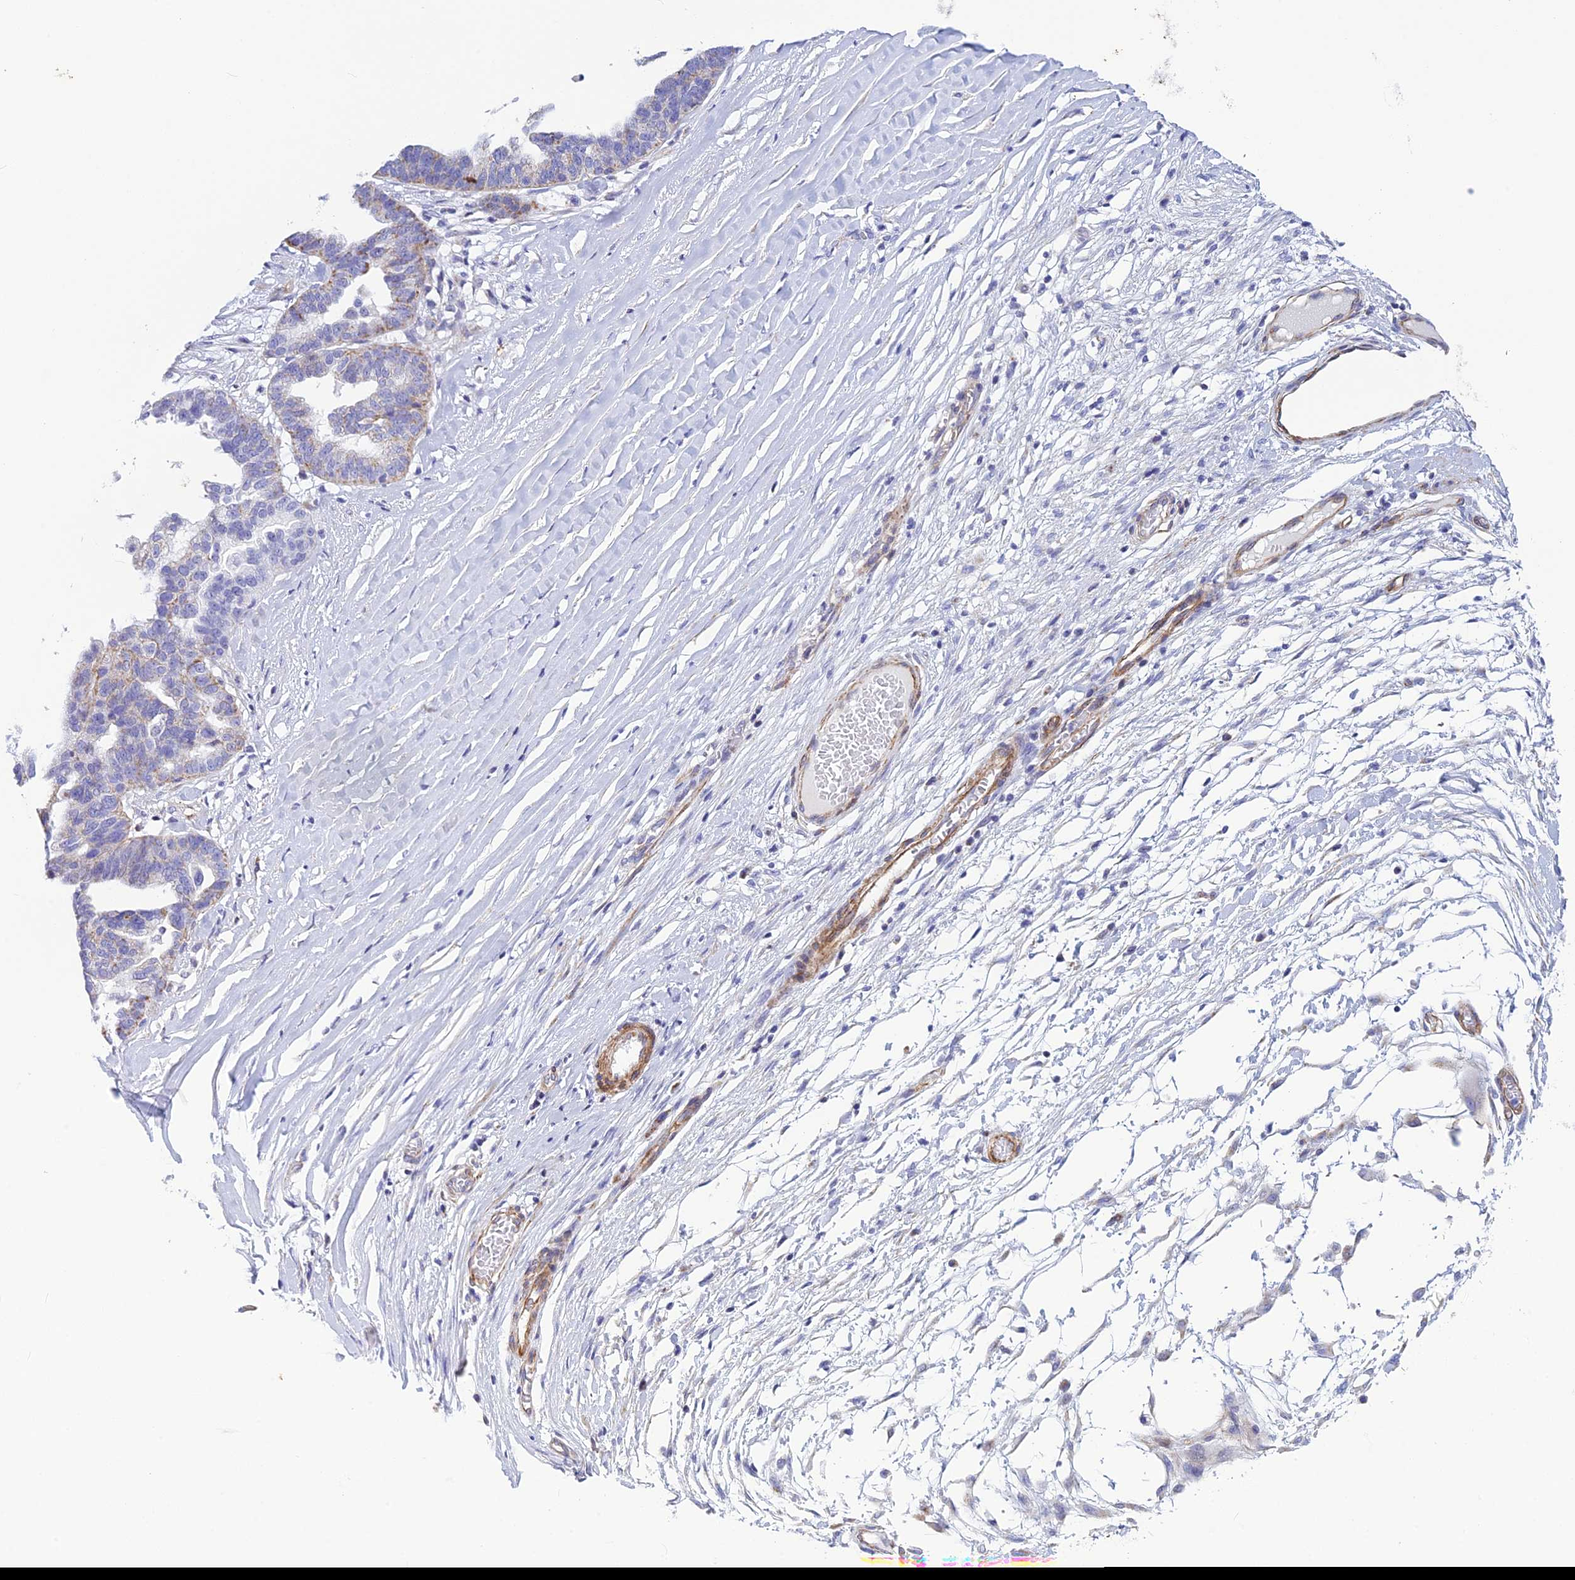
{"staining": {"intensity": "moderate", "quantity": "25%-75%", "location": "cytoplasmic/membranous"}, "tissue": "ovarian cancer", "cell_type": "Tumor cells", "image_type": "cancer", "snomed": [{"axis": "morphology", "description": "Cystadenocarcinoma, serous, NOS"}, {"axis": "topography", "description": "Ovary"}], "caption": "Protein expression analysis of human ovarian cancer (serous cystadenocarcinoma) reveals moderate cytoplasmic/membranous expression in about 25%-75% of tumor cells. (DAB (3,3'-diaminobenzidine) IHC with brightfield microscopy, high magnification).", "gene": "POMGNT1", "patient": {"sex": "female", "age": 59}}